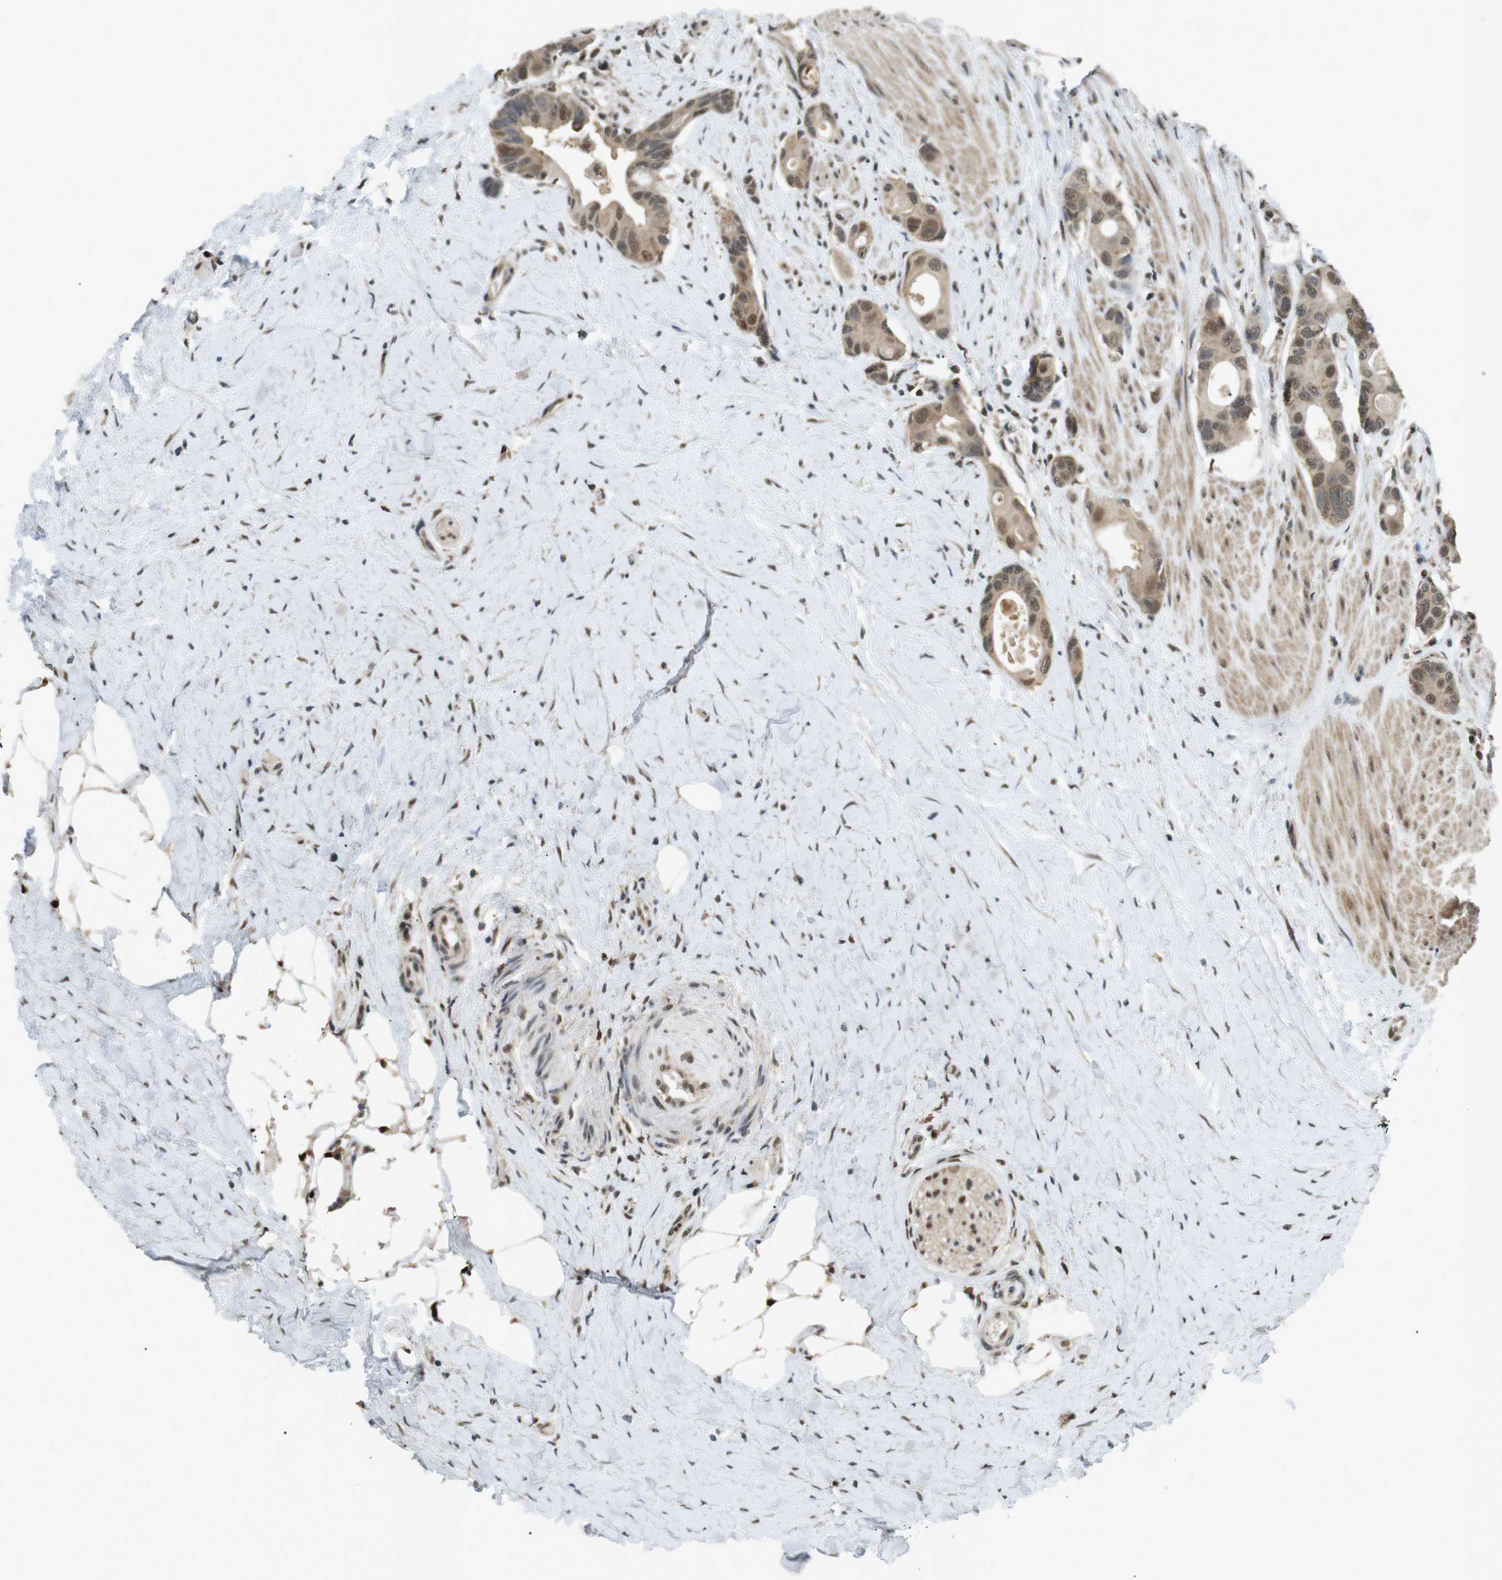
{"staining": {"intensity": "moderate", "quantity": ">75%", "location": "cytoplasmic/membranous,nuclear"}, "tissue": "colorectal cancer", "cell_type": "Tumor cells", "image_type": "cancer", "snomed": [{"axis": "morphology", "description": "Adenocarcinoma, NOS"}, {"axis": "topography", "description": "Rectum"}], "caption": "A high-resolution image shows immunohistochemistry (IHC) staining of adenocarcinoma (colorectal), which displays moderate cytoplasmic/membranous and nuclear staining in approximately >75% of tumor cells.", "gene": "ORAI3", "patient": {"sex": "male", "age": 51}}